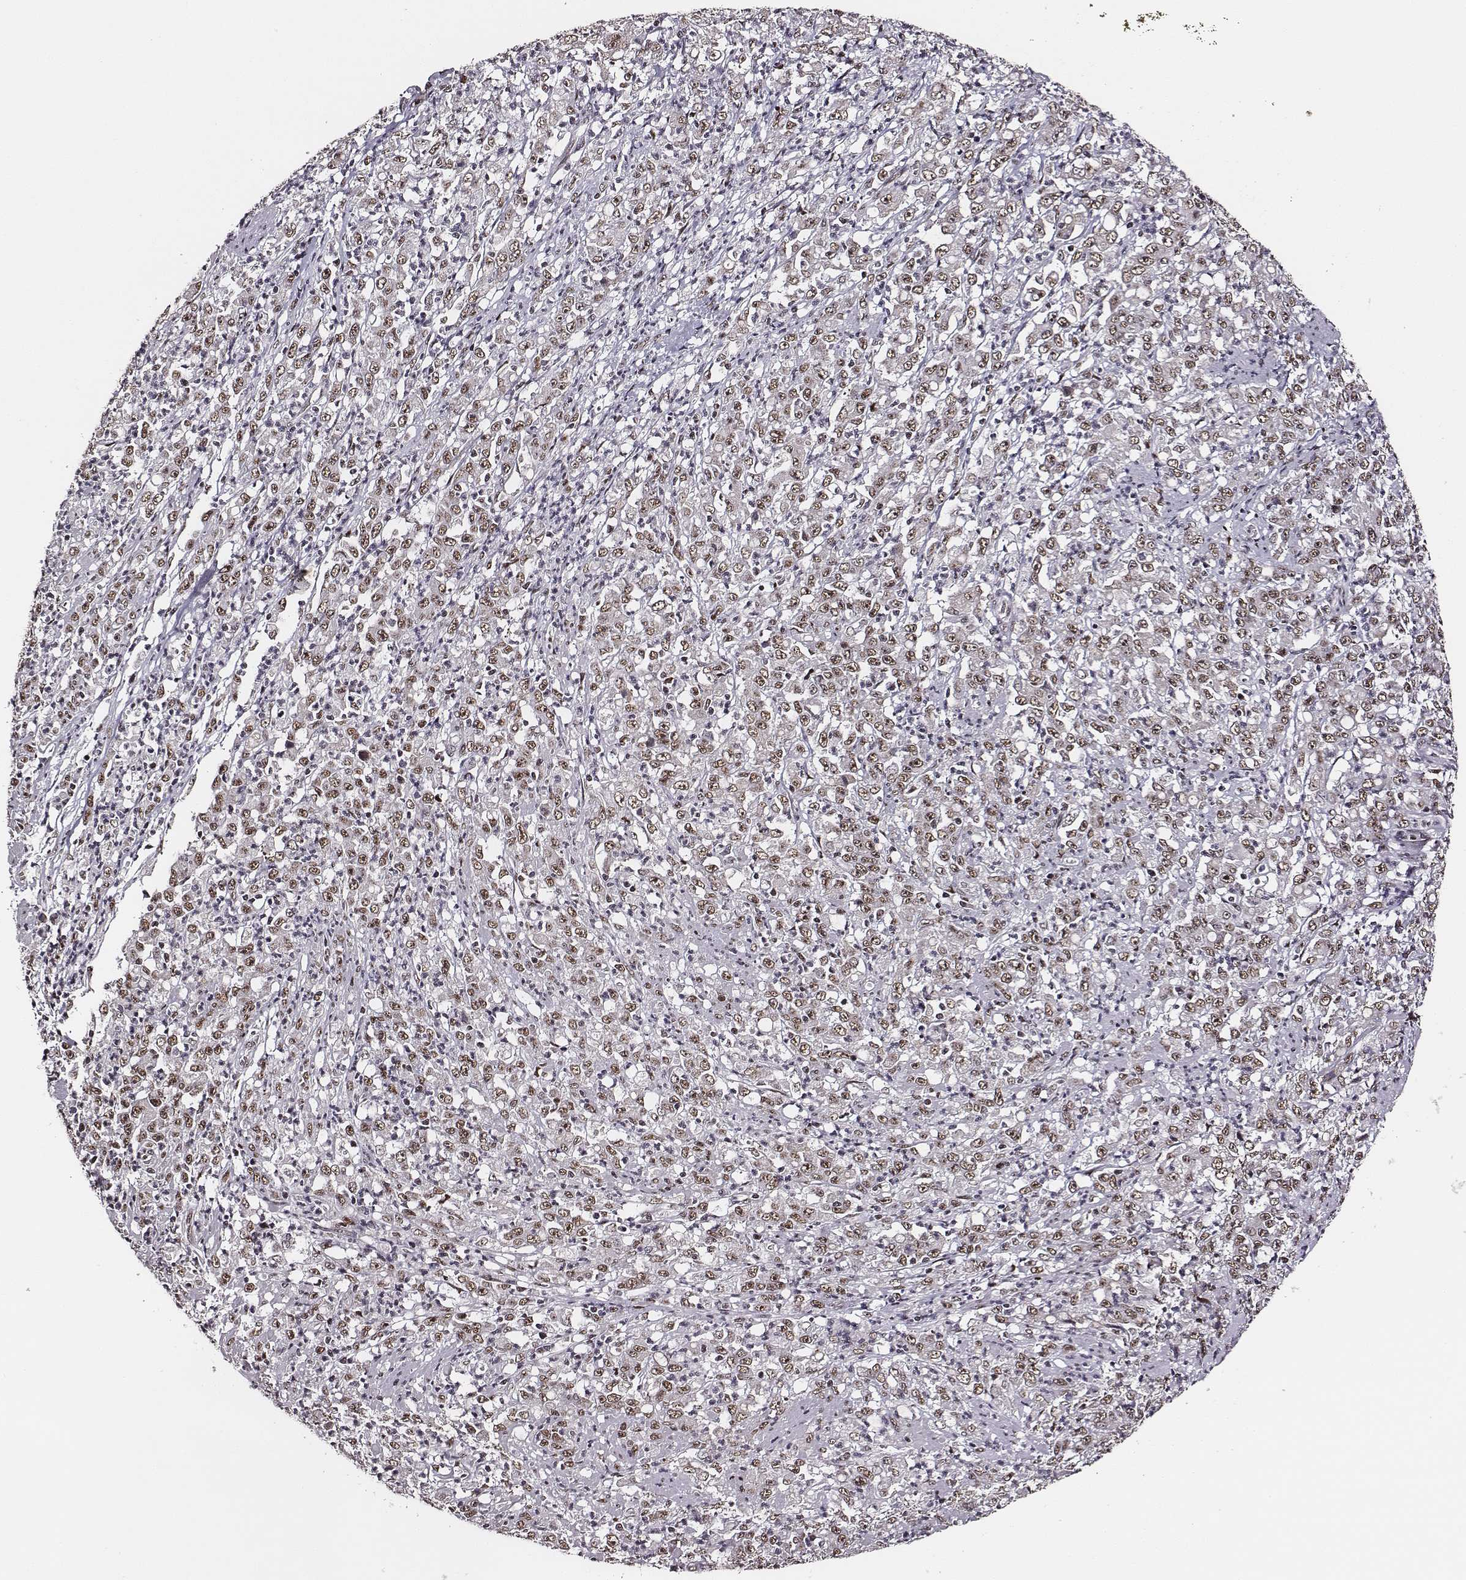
{"staining": {"intensity": "weak", "quantity": ">75%", "location": "nuclear"}, "tissue": "stomach cancer", "cell_type": "Tumor cells", "image_type": "cancer", "snomed": [{"axis": "morphology", "description": "Adenocarcinoma, NOS"}, {"axis": "topography", "description": "Stomach, lower"}], "caption": "Adenocarcinoma (stomach) was stained to show a protein in brown. There is low levels of weak nuclear expression in about >75% of tumor cells.", "gene": "PPARA", "patient": {"sex": "female", "age": 71}}